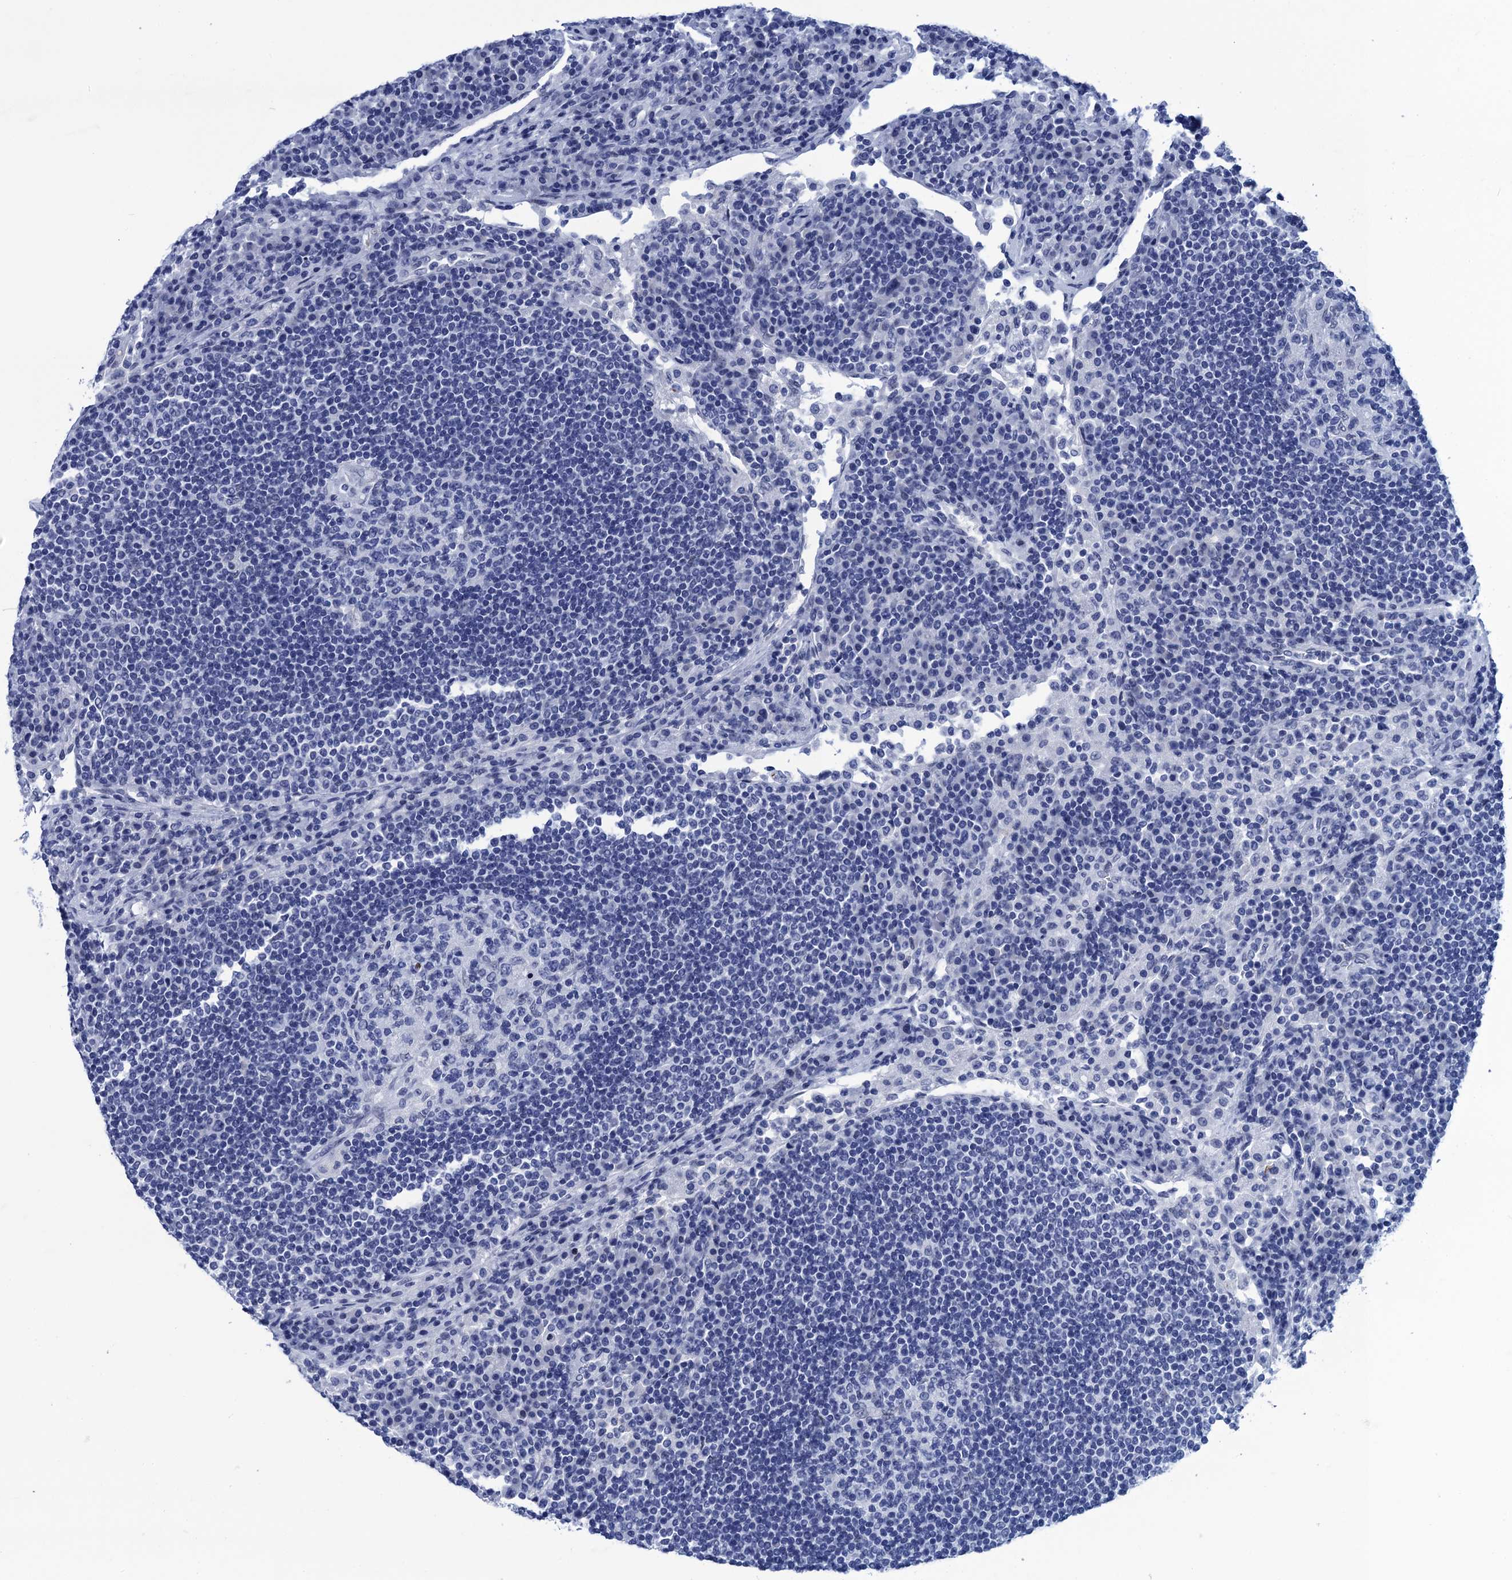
{"staining": {"intensity": "negative", "quantity": "none", "location": "none"}, "tissue": "lymph node", "cell_type": "Germinal center cells", "image_type": "normal", "snomed": [{"axis": "morphology", "description": "Normal tissue, NOS"}, {"axis": "topography", "description": "Lymph node"}], "caption": "Germinal center cells show no significant protein positivity in benign lymph node. (DAB (3,3'-diaminobenzidine) IHC visualized using brightfield microscopy, high magnification).", "gene": "METTL25", "patient": {"sex": "female", "age": 53}}